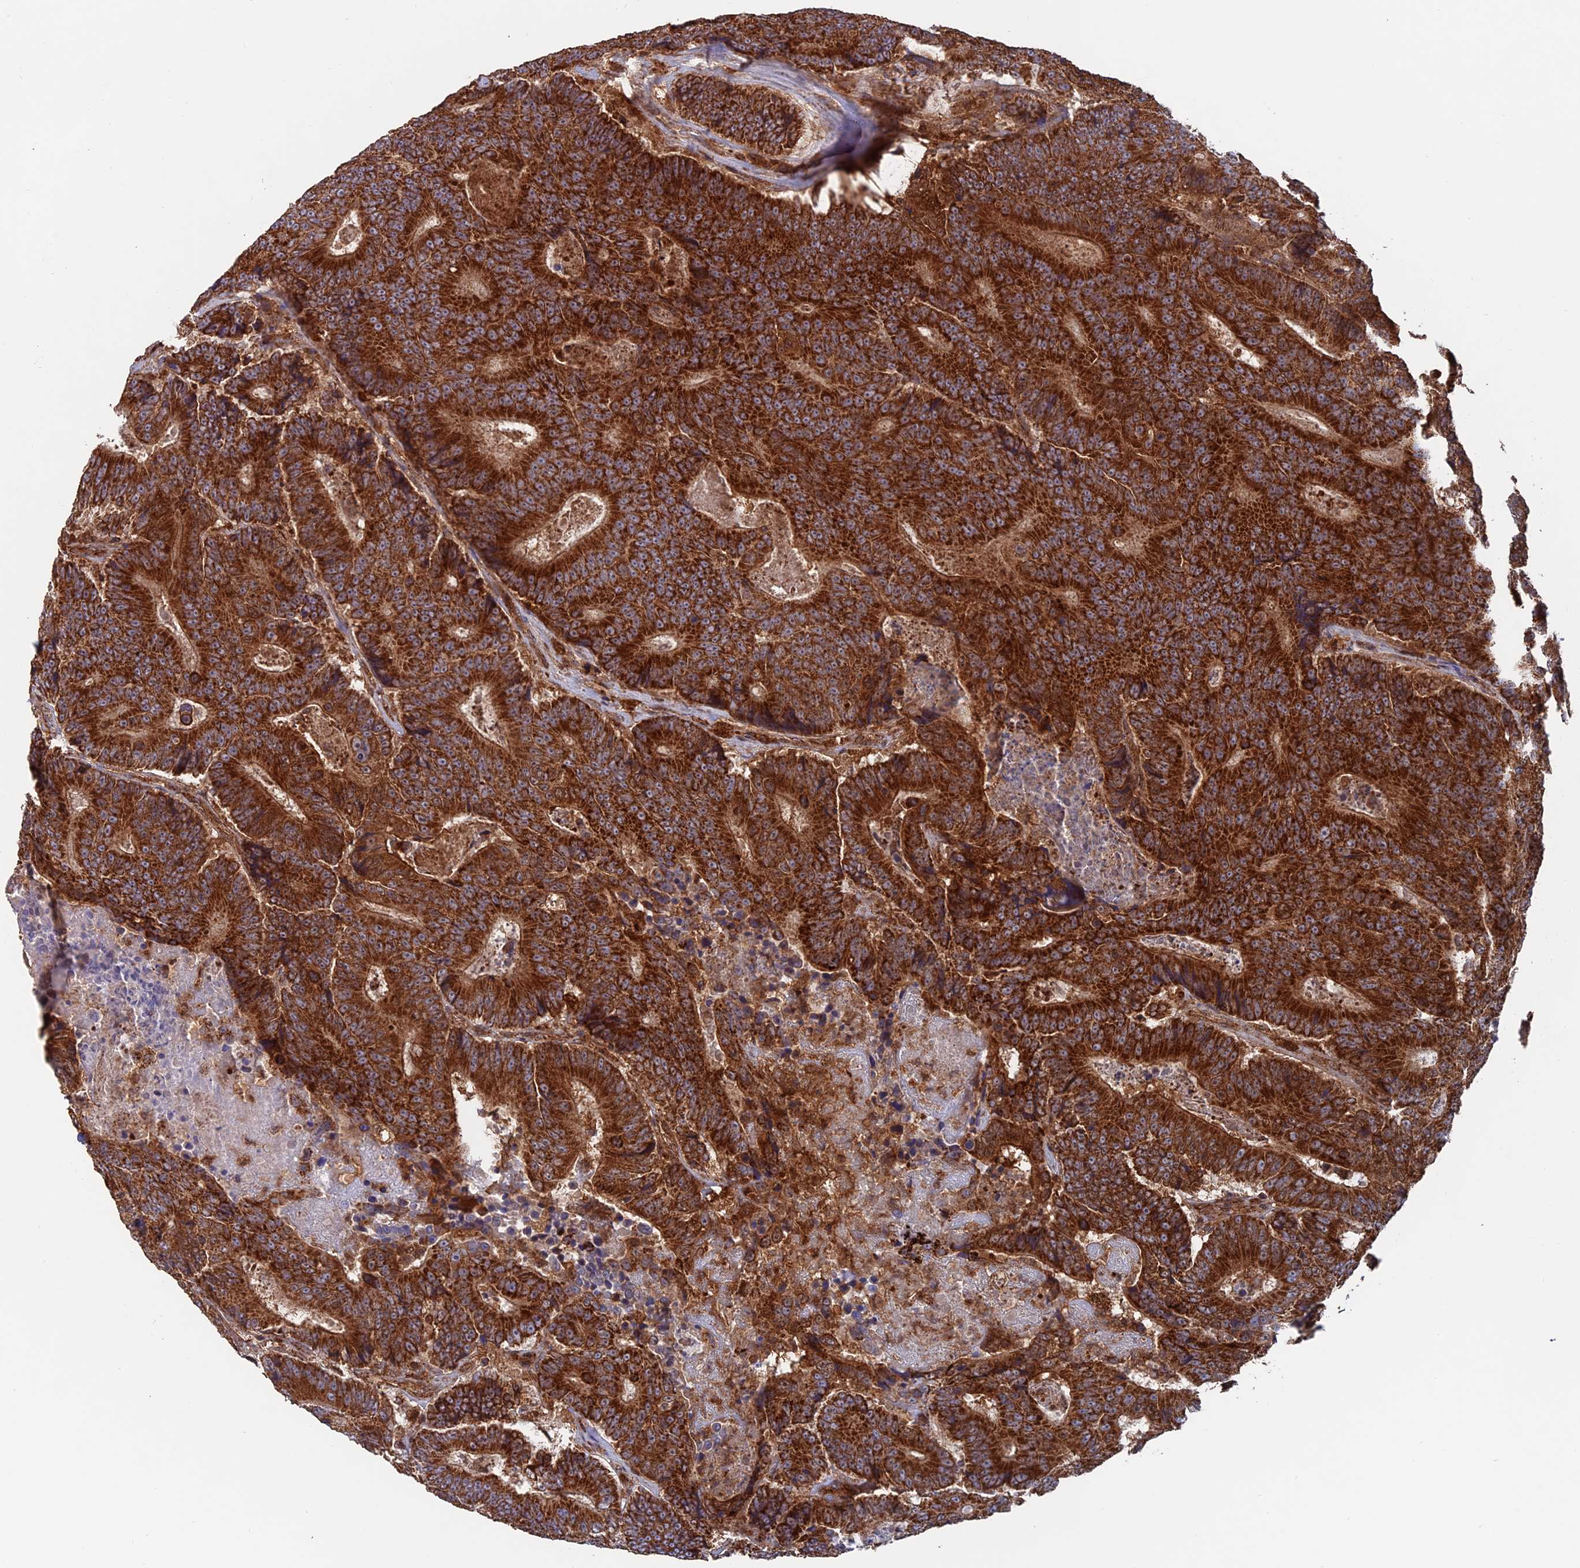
{"staining": {"intensity": "strong", "quantity": ">75%", "location": "cytoplasmic/membranous"}, "tissue": "colorectal cancer", "cell_type": "Tumor cells", "image_type": "cancer", "snomed": [{"axis": "morphology", "description": "Adenocarcinoma, NOS"}, {"axis": "topography", "description": "Colon"}], "caption": "Protein expression analysis of colorectal cancer shows strong cytoplasmic/membranous staining in approximately >75% of tumor cells.", "gene": "DTYMK", "patient": {"sex": "male", "age": 83}}